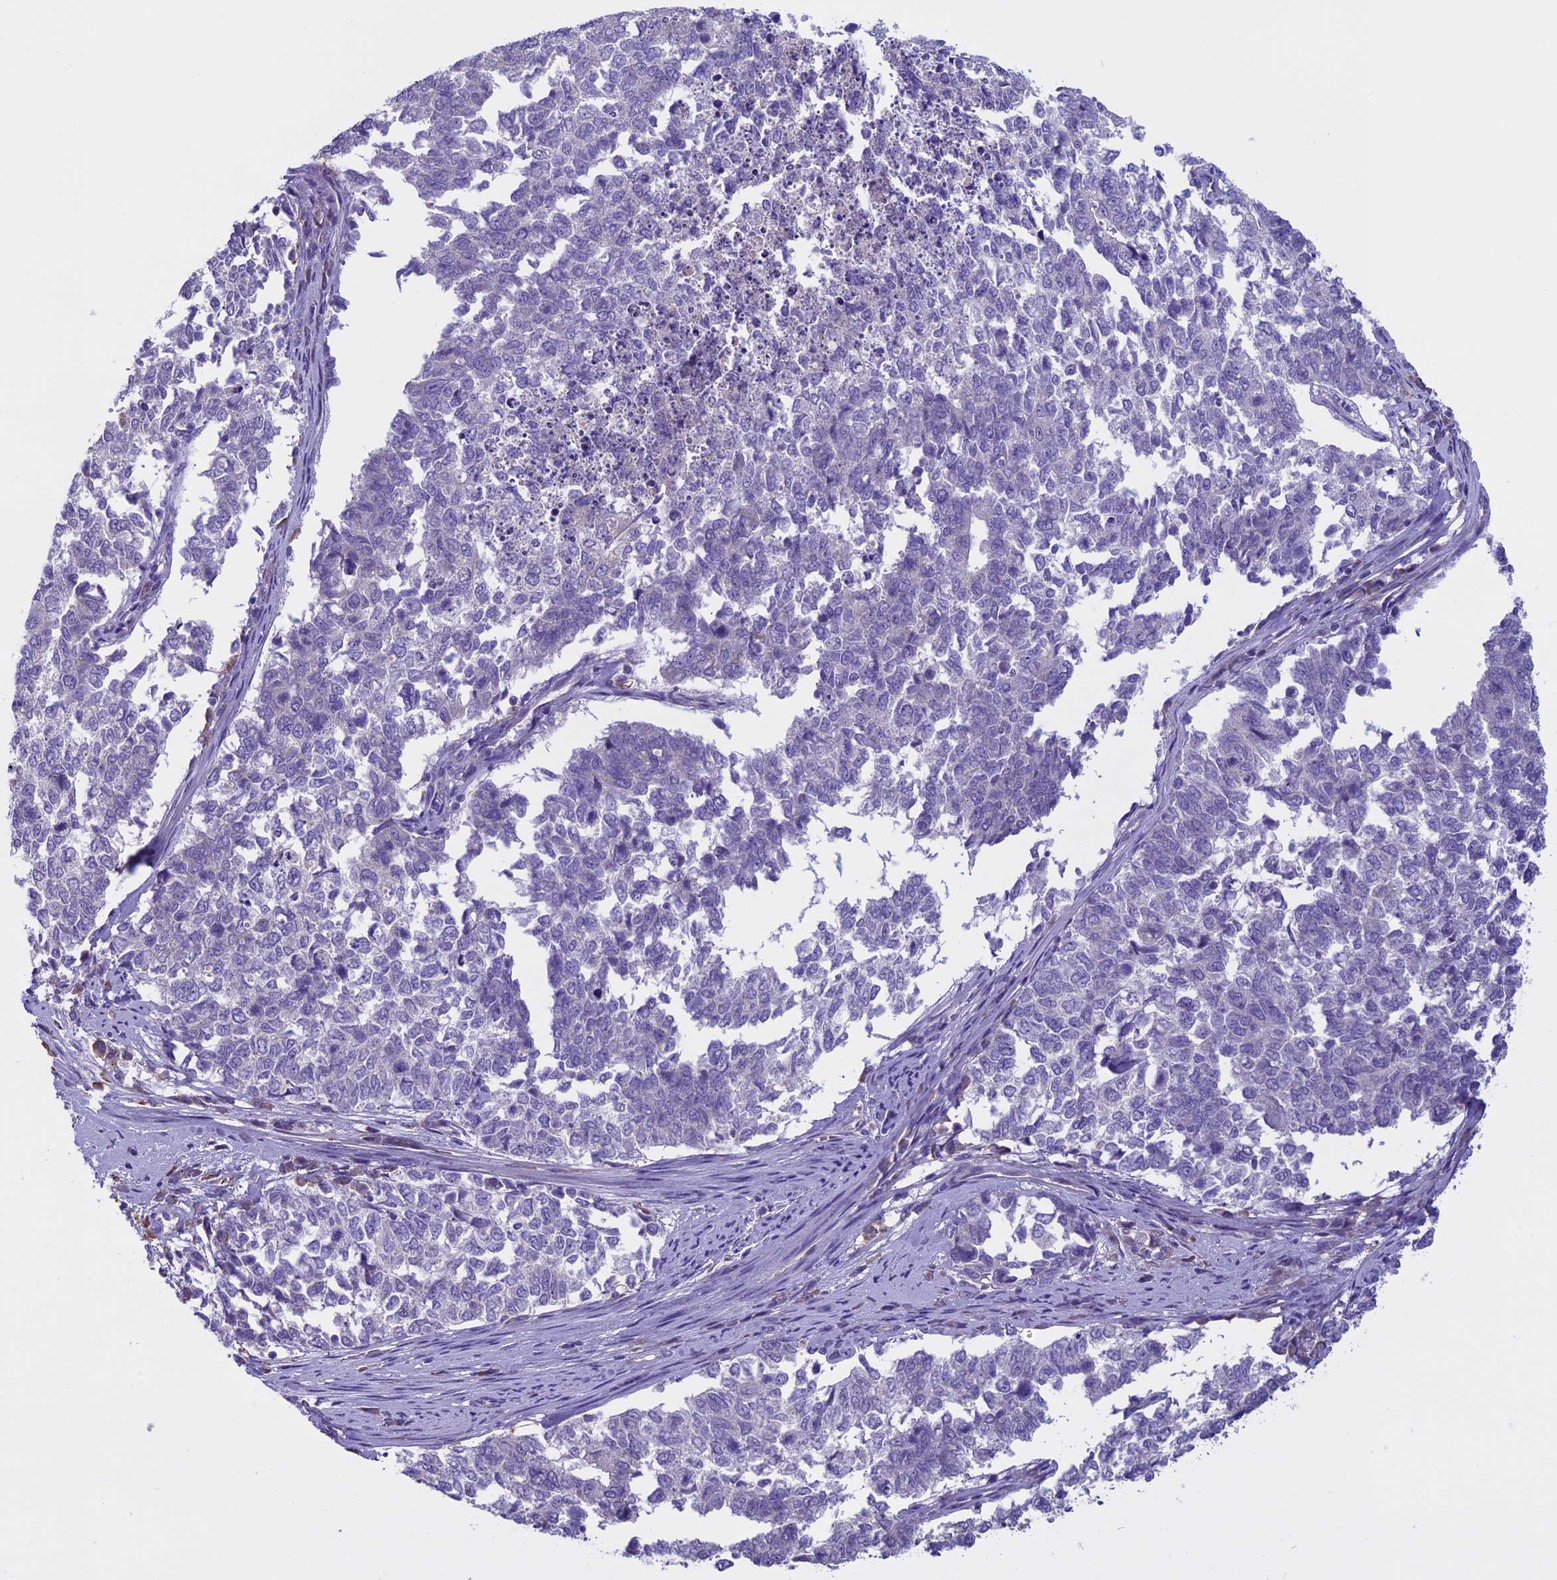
{"staining": {"intensity": "negative", "quantity": "none", "location": "none"}, "tissue": "cervical cancer", "cell_type": "Tumor cells", "image_type": "cancer", "snomed": [{"axis": "morphology", "description": "Squamous cell carcinoma, NOS"}, {"axis": "topography", "description": "Cervix"}], "caption": "The photomicrograph exhibits no significant expression in tumor cells of squamous cell carcinoma (cervical). The staining was performed using DAB to visualize the protein expression in brown, while the nuclei were stained in blue with hematoxylin (Magnification: 20x).", "gene": "DCTN5", "patient": {"sex": "female", "age": 63}}